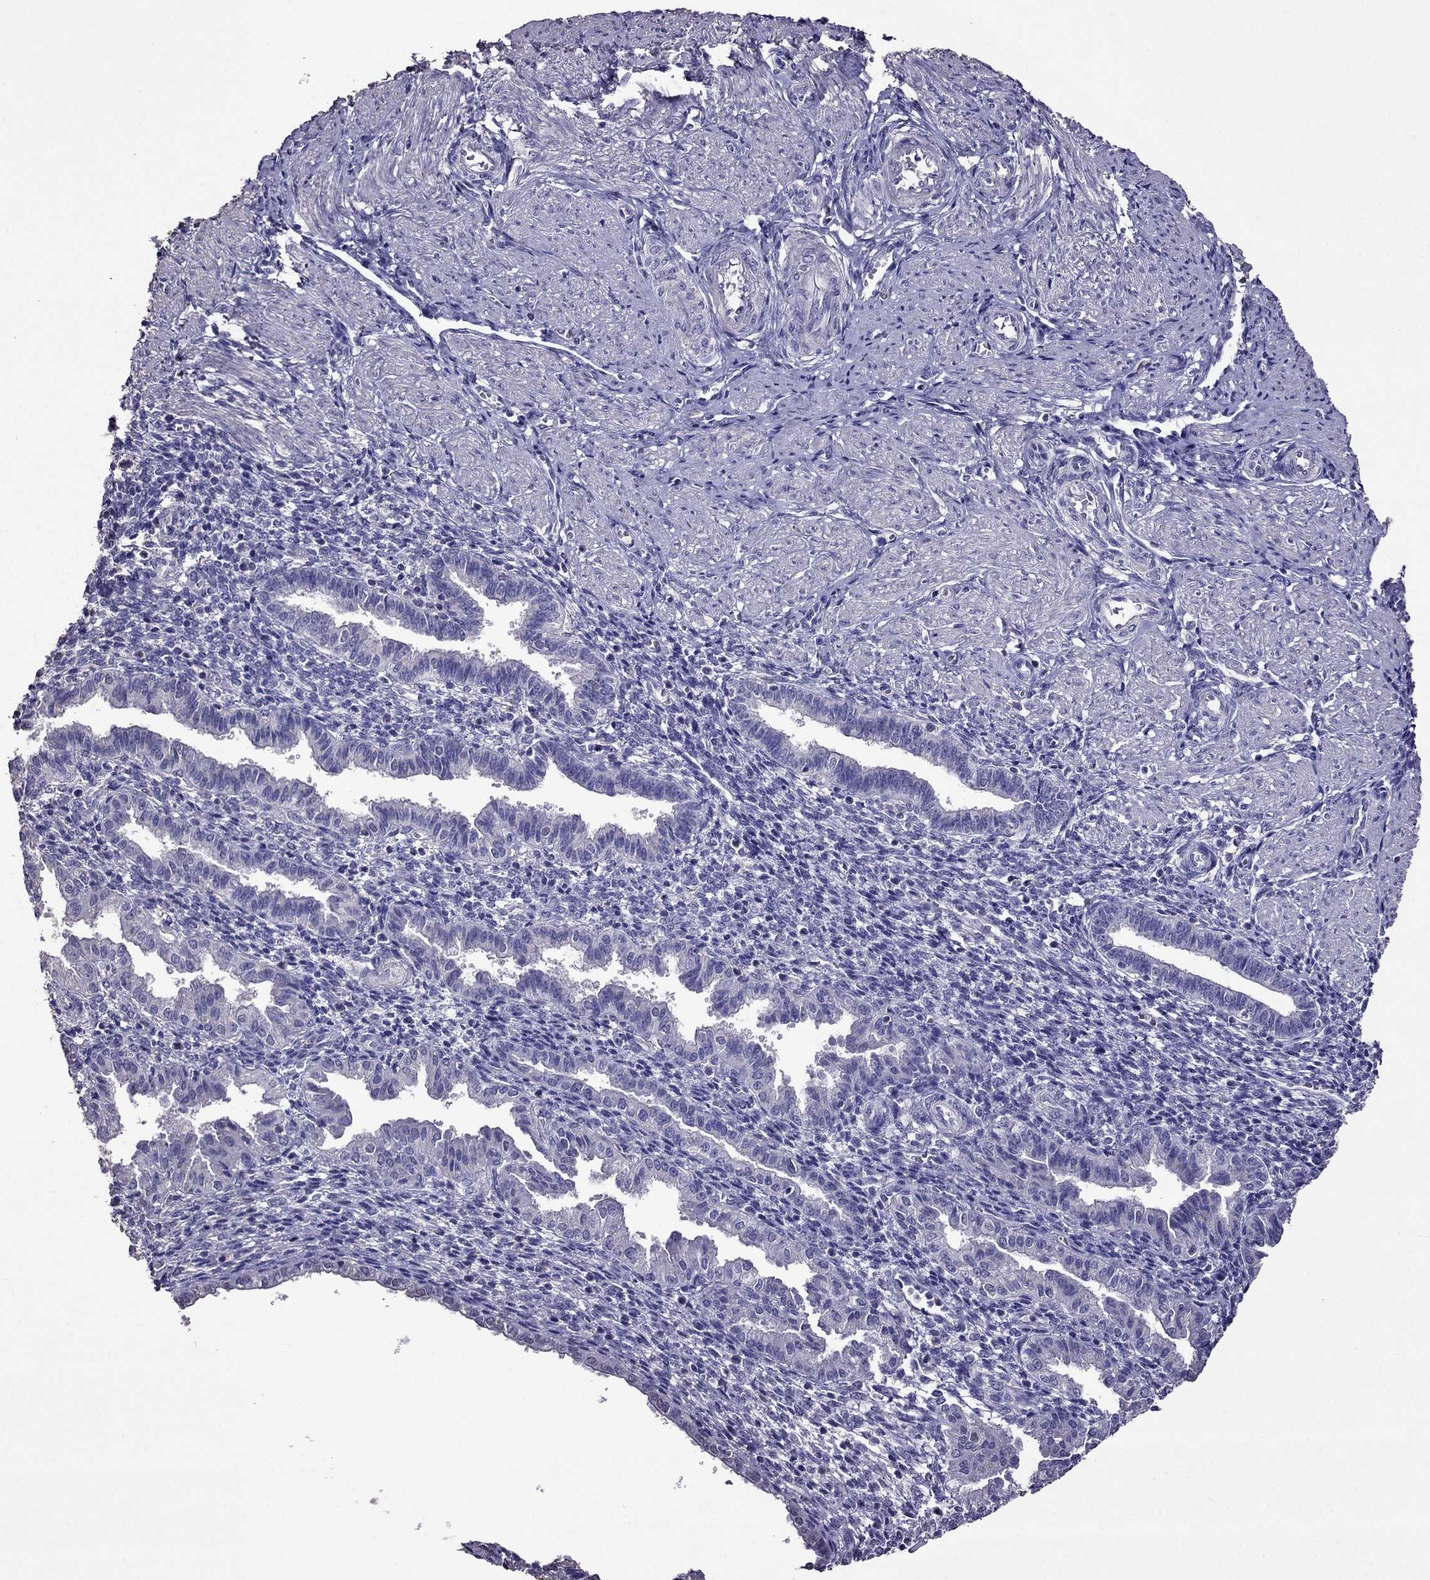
{"staining": {"intensity": "negative", "quantity": "none", "location": "none"}, "tissue": "endometrium", "cell_type": "Cells in endometrial stroma", "image_type": "normal", "snomed": [{"axis": "morphology", "description": "Normal tissue, NOS"}, {"axis": "topography", "description": "Endometrium"}], "caption": "Immunohistochemistry (IHC) histopathology image of unremarkable human endometrium stained for a protein (brown), which exhibits no staining in cells in endometrial stroma. The staining is performed using DAB brown chromogen with nuclei counter-stained in using hematoxylin.", "gene": "NKX3", "patient": {"sex": "female", "age": 37}}